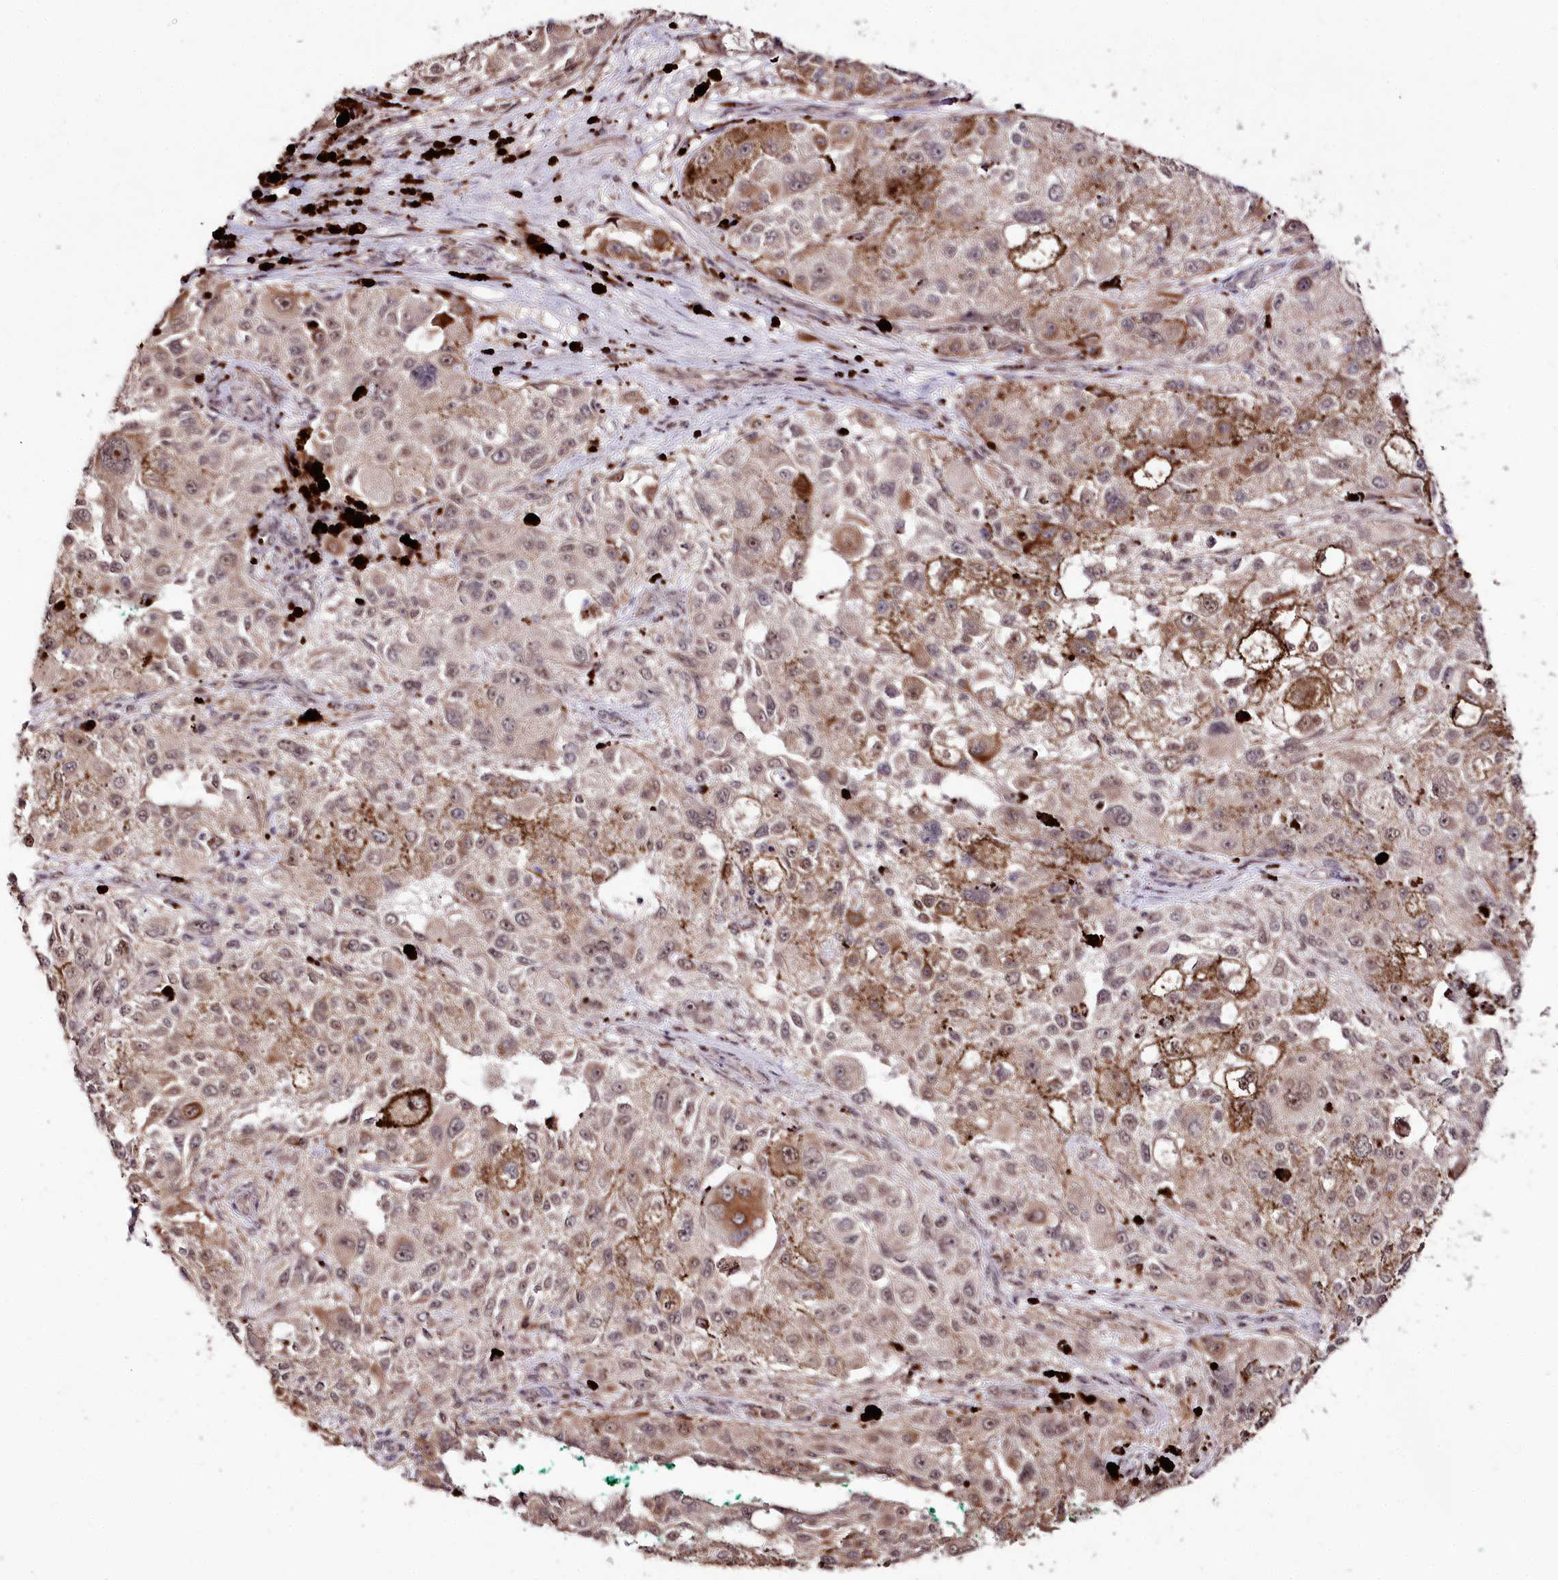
{"staining": {"intensity": "moderate", "quantity": "<25%", "location": "cytoplasmic/membranous"}, "tissue": "melanoma", "cell_type": "Tumor cells", "image_type": "cancer", "snomed": [{"axis": "morphology", "description": "Necrosis, NOS"}, {"axis": "morphology", "description": "Malignant melanoma, NOS"}, {"axis": "topography", "description": "Skin"}], "caption": "Malignant melanoma tissue shows moderate cytoplasmic/membranous positivity in approximately <25% of tumor cells, visualized by immunohistochemistry.", "gene": "DMP1", "patient": {"sex": "female", "age": 87}}